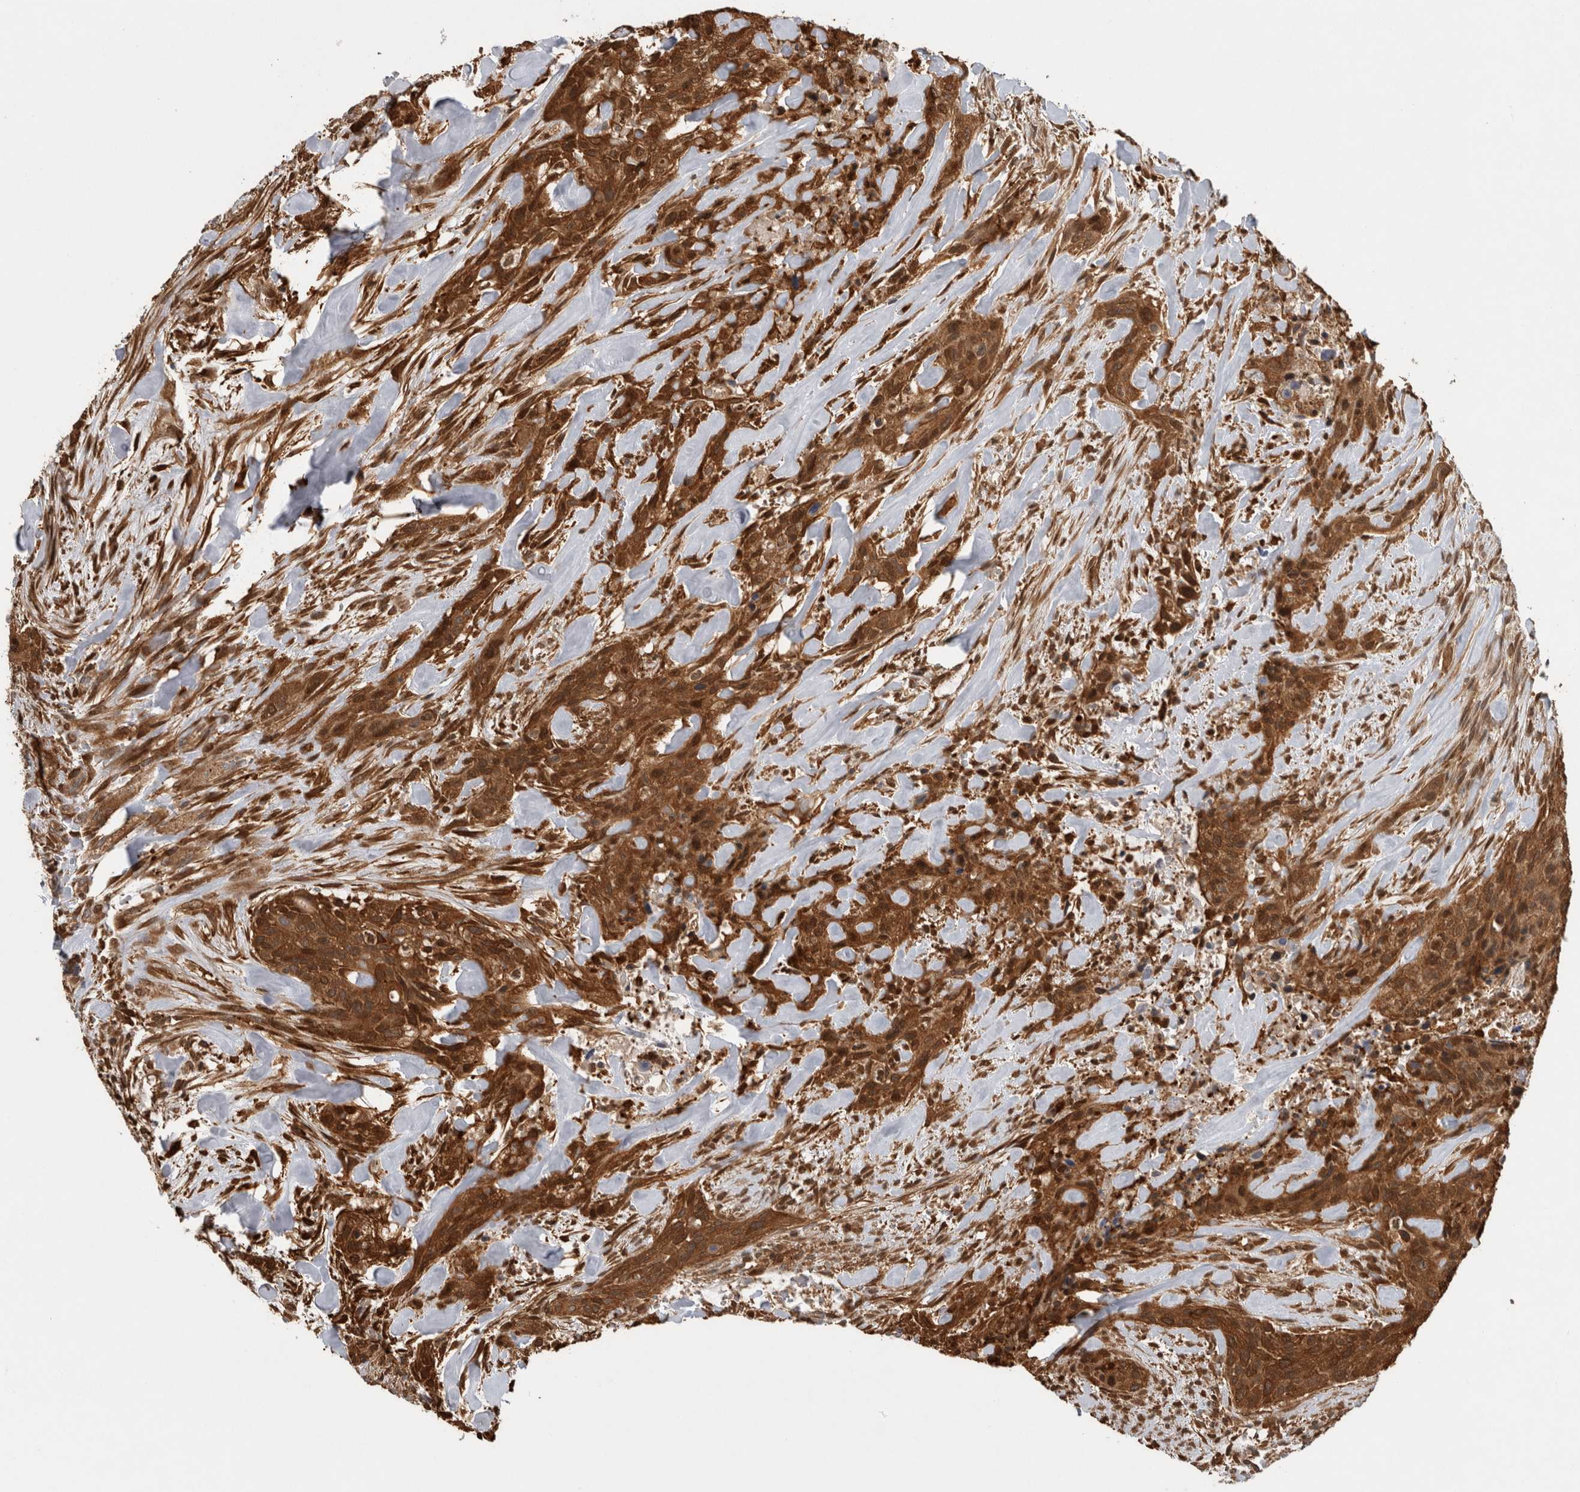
{"staining": {"intensity": "strong", "quantity": ">75%", "location": "cytoplasmic/membranous,nuclear"}, "tissue": "urothelial cancer", "cell_type": "Tumor cells", "image_type": "cancer", "snomed": [{"axis": "morphology", "description": "Urothelial carcinoma, High grade"}, {"axis": "topography", "description": "Urinary bladder"}], "caption": "Brown immunohistochemical staining in human high-grade urothelial carcinoma shows strong cytoplasmic/membranous and nuclear positivity in about >75% of tumor cells.", "gene": "ASTN2", "patient": {"sex": "male", "age": 35}}